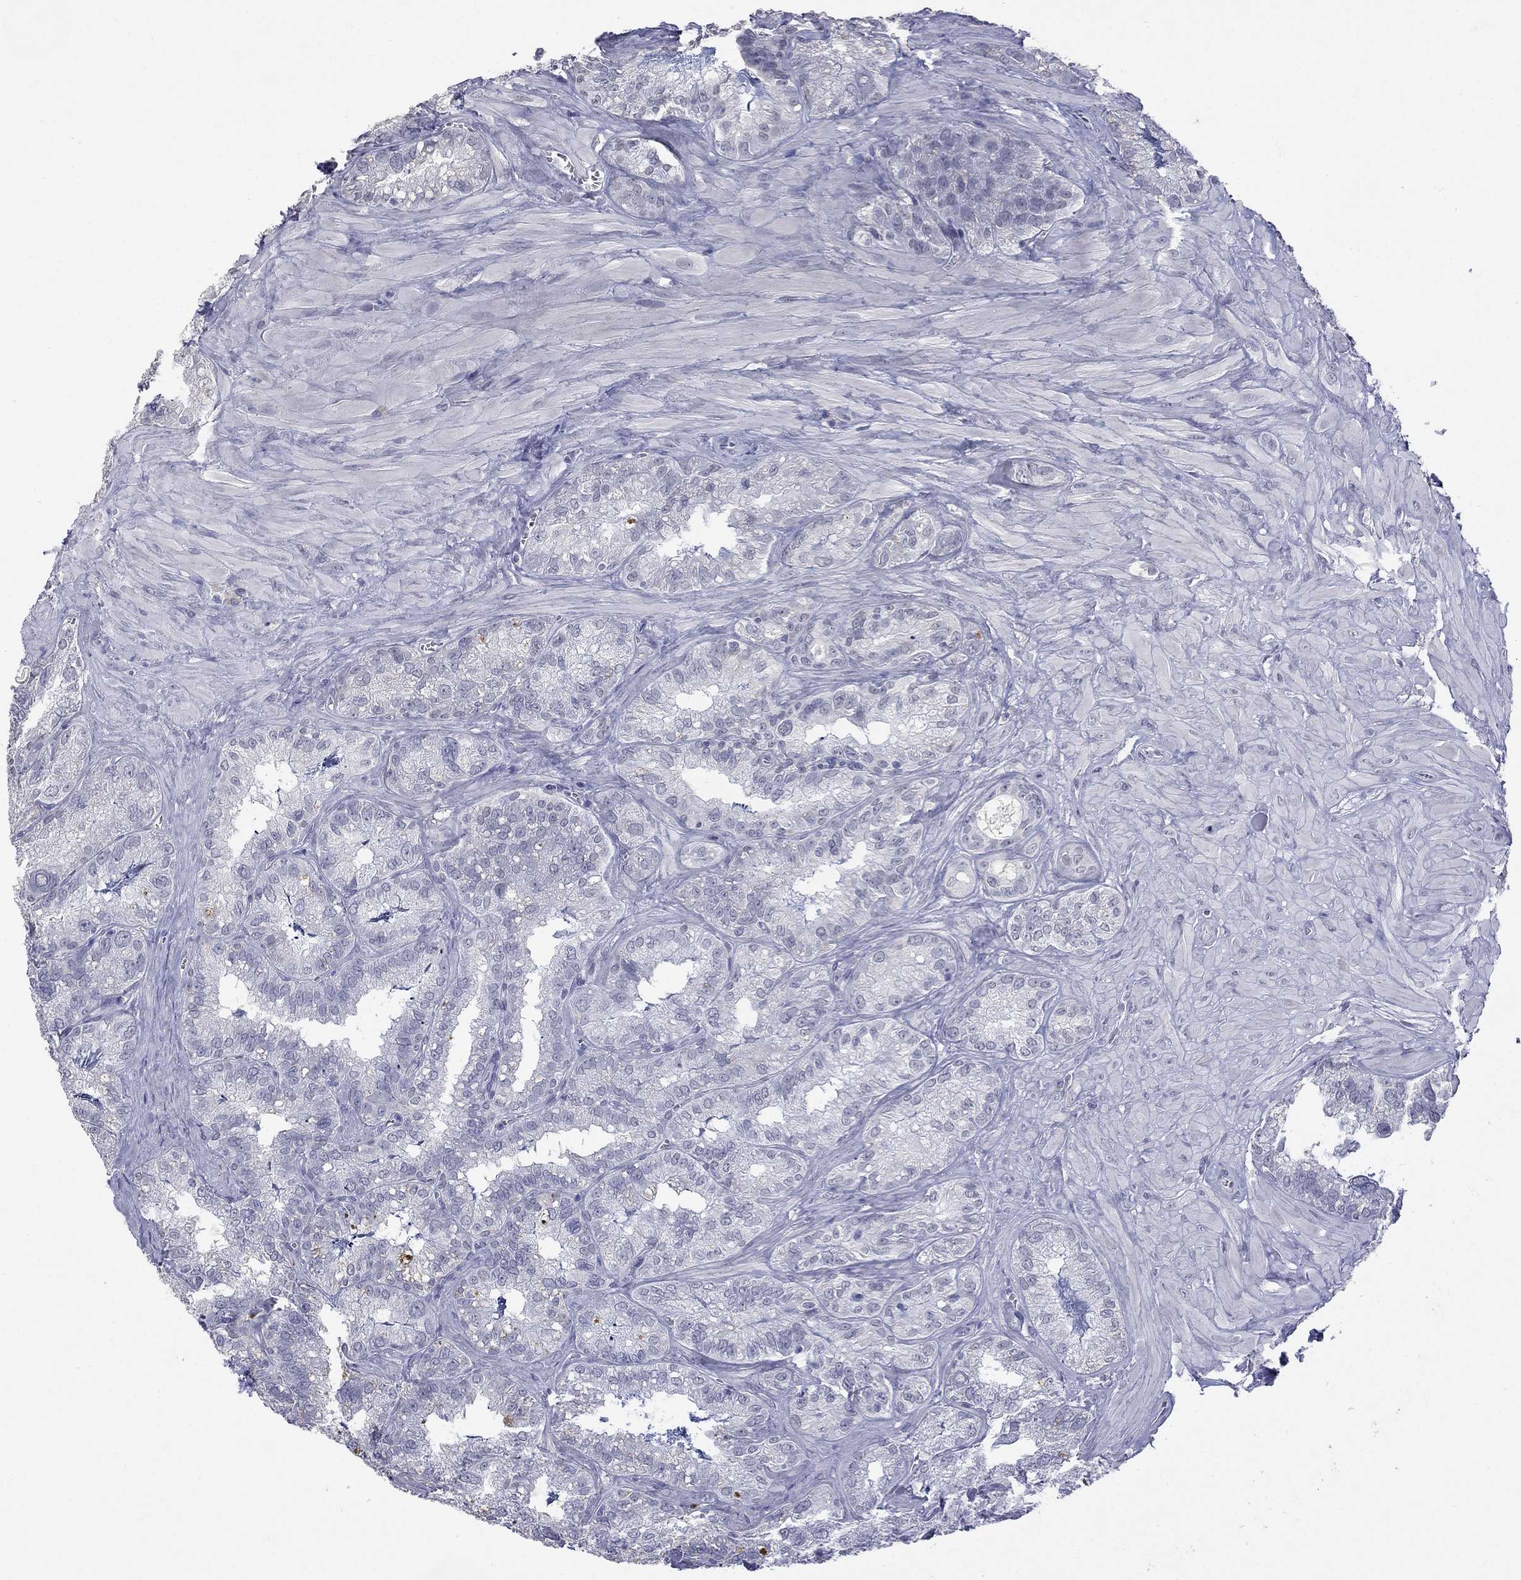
{"staining": {"intensity": "negative", "quantity": "none", "location": "none"}, "tissue": "seminal vesicle", "cell_type": "Glandular cells", "image_type": "normal", "snomed": [{"axis": "morphology", "description": "Normal tissue, NOS"}, {"axis": "topography", "description": "Seminal veicle"}], "caption": "DAB (3,3'-diaminobenzidine) immunohistochemical staining of benign seminal vesicle reveals no significant expression in glandular cells.", "gene": "SLC51A", "patient": {"sex": "male", "age": 57}}